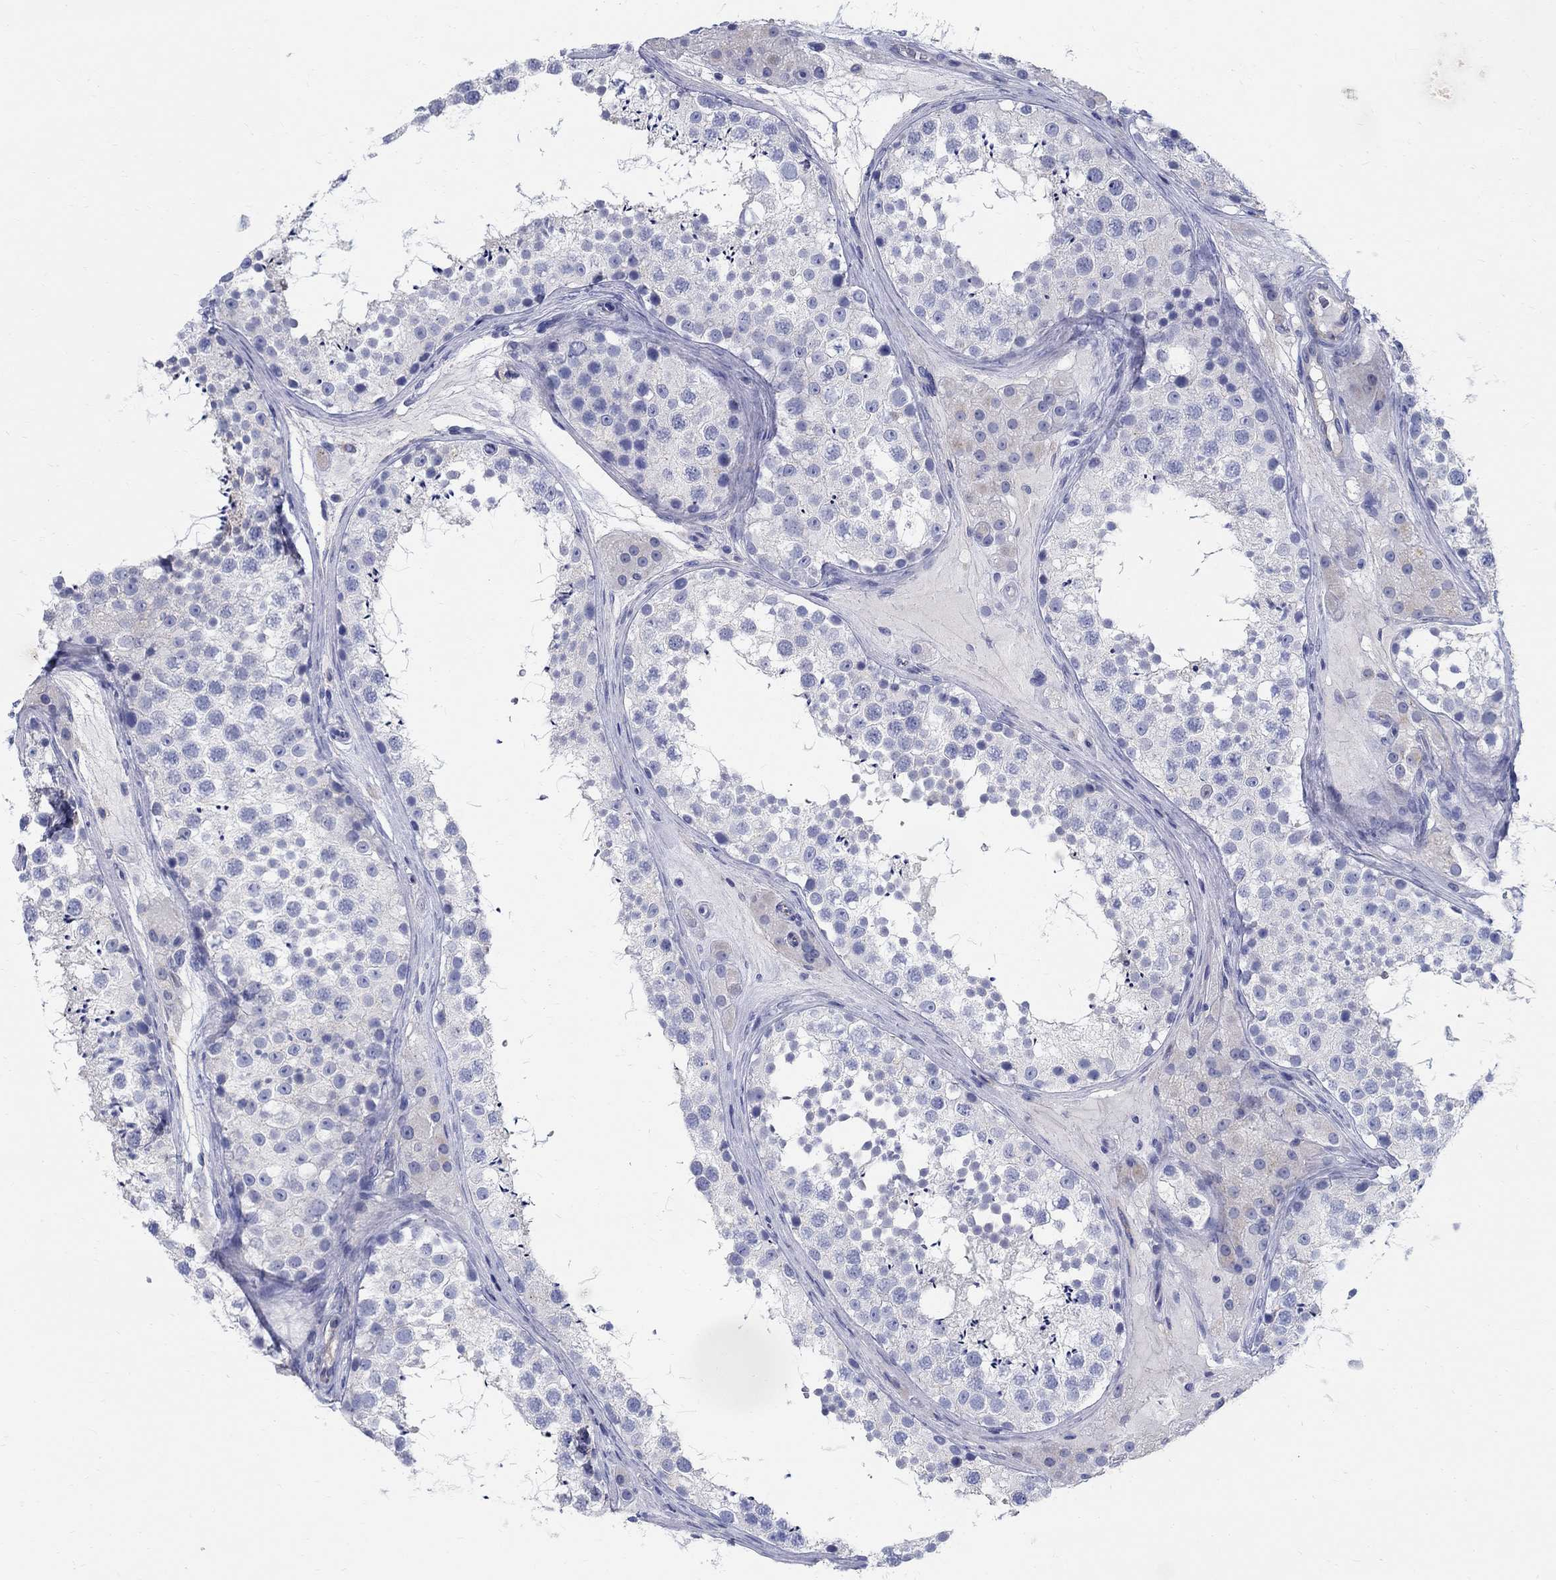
{"staining": {"intensity": "negative", "quantity": "none", "location": "none"}, "tissue": "testis", "cell_type": "Cells in seminiferous ducts", "image_type": "normal", "snomed": [{"axis": "morphology", "description": "Normal tissue, NOS"}, {"axis": "topography", "description": "Testis"}], "caption": "This is a micrograph of immunohistochemistry (IHC) staining of normal testis, which shows no expression in cells in seminiferous ducts. (Stains: DAB (3,3'-diaminobenzidine) IHC with hematoxylin counter stain, Microscopy: brightfield microscopy at high magnification).", "gene": "SOX2", "patient": {"sex": "male", "age": 41}}